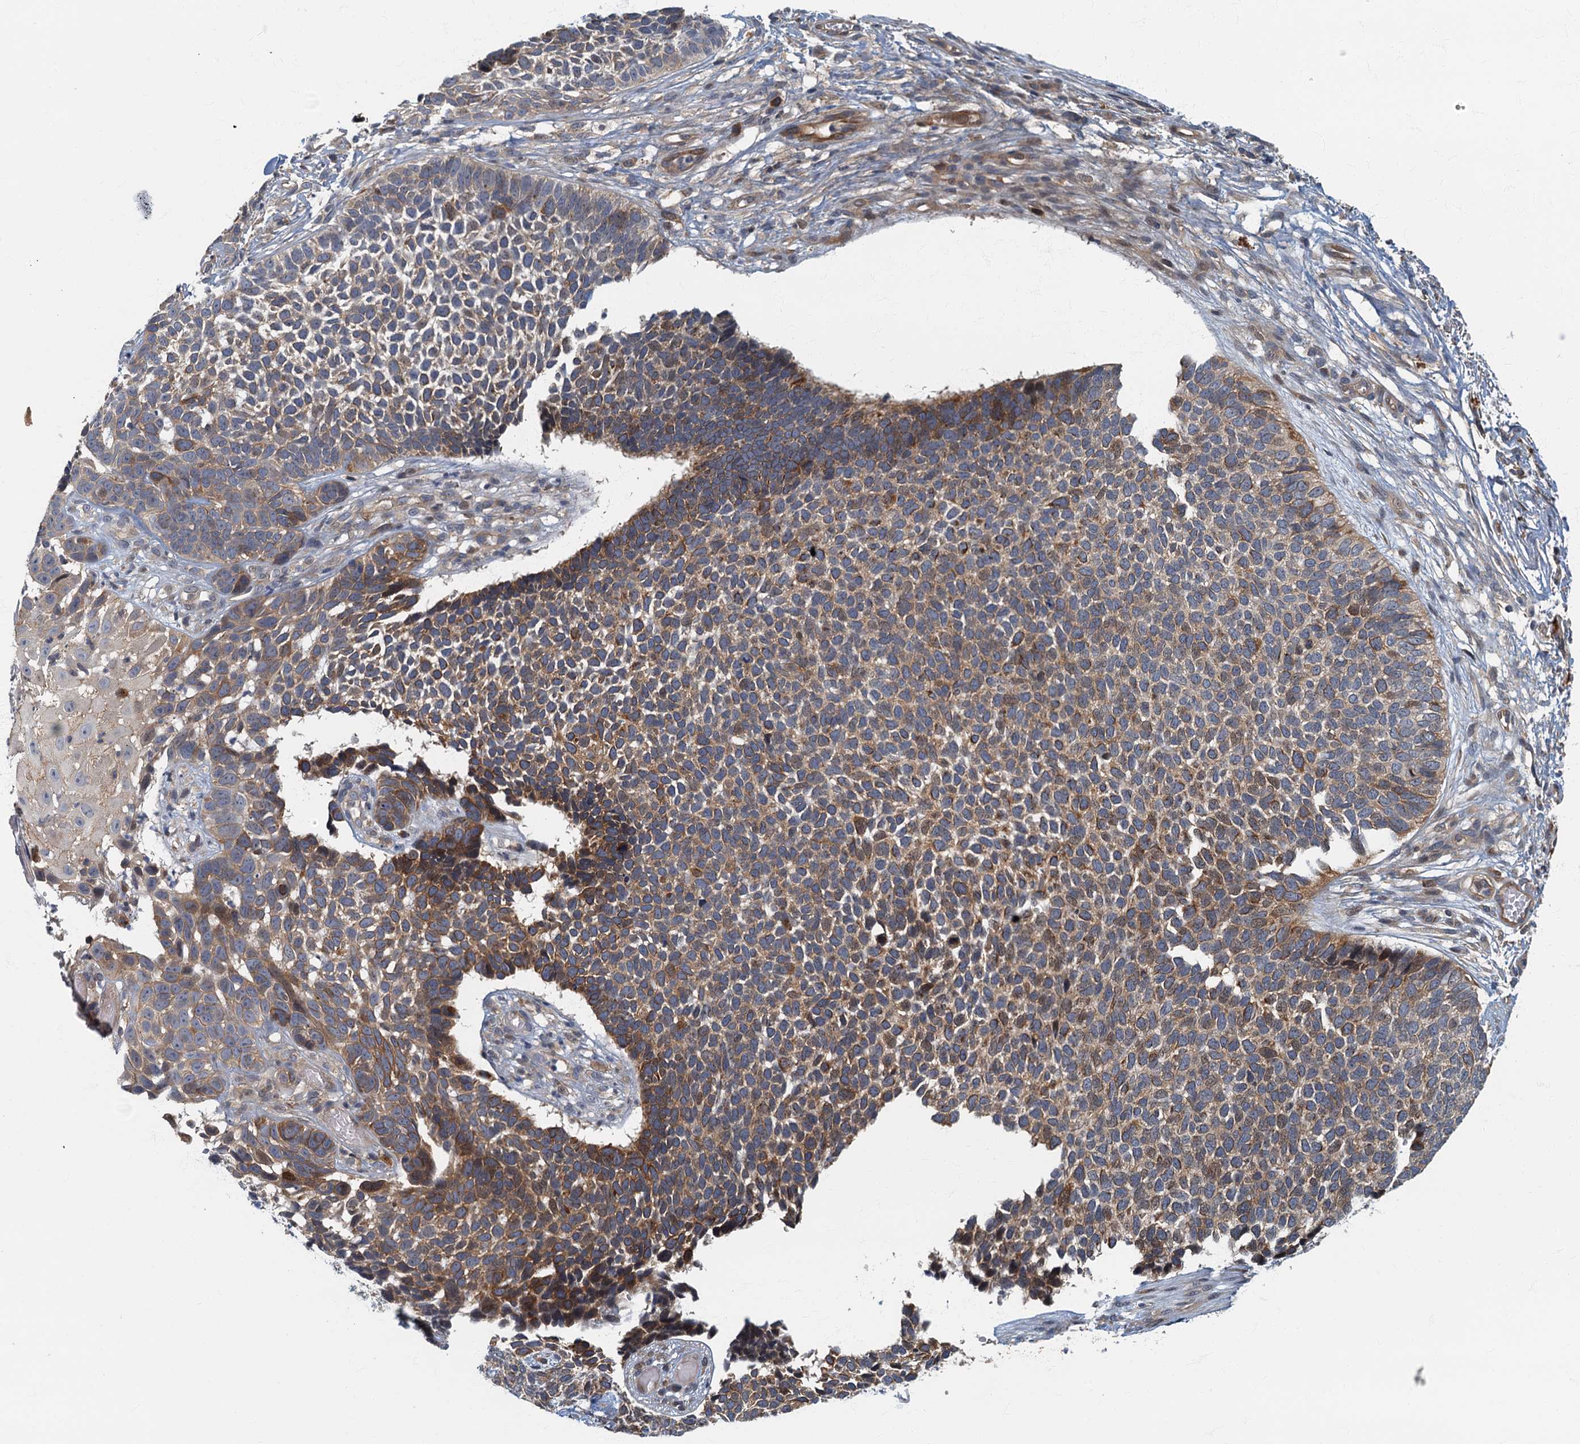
{"staining": {"intensity": "moderate", "quantity": ">75%", "location": "cytoplasmic/membranous"}, "tissue": "skin cancer", "cell_type": "Tumor cells", "image_type": "cancer", "snomed": [{"axis": "morphology", "description": "Basal cell carcinoma"}, {"axis": "topography", "description": "Skin"}], "caption": "A brown stain highlights moderate cytoplasmic/membranous positivity of a protein in human skin basal cell carcinoma tumor cells.", "gene": "CKAP2L", "patient": {"sex": "female", "age": 84}}